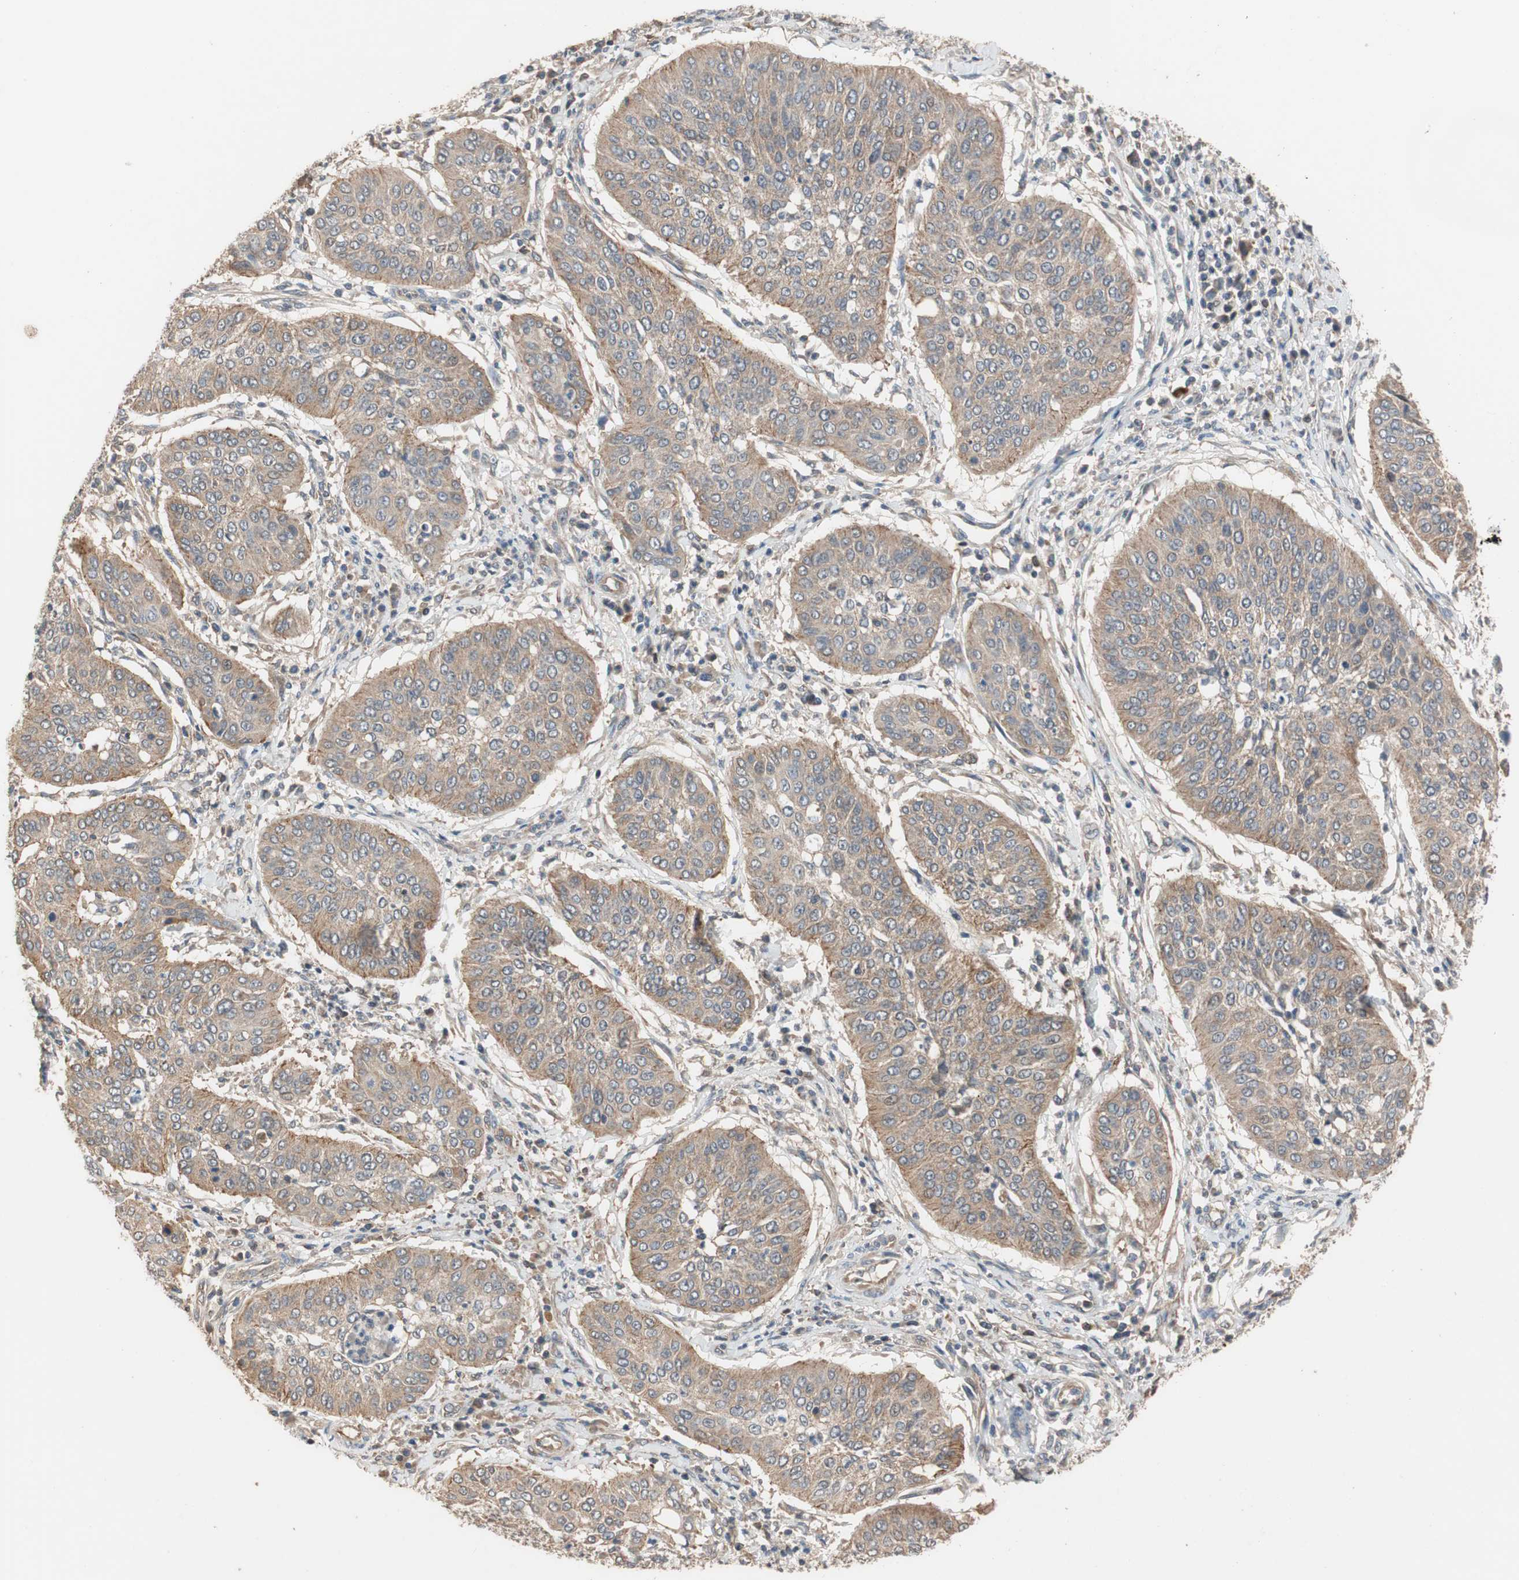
{"staining": {"intensity": "moderate", "quantity": ">75%", "location": "cytoplasmic/membranous"}, "tissue": "cervical cancer", "cell_type": "Tumor cells", "image_type": "cancer", "snomed": [{"axis": "morphology", "description": "Normal tissue, NOS"}, {"axis": "morphology", "description": "Squamous cell carcinoma, NOS"}, {"axis": "topography", "description": "Cervix"}], "caption": "Squamous cell carcinoma (cervical) stained with immunohistochemistry shows moderate cytoplasmic/membranous staining in about >75% of tumor cells. The staining was performed using DAB (3,3'-diaminobenzidine), with brown indicating positive protein expression. Nuclei are stained blue with hematoxylin.", "gene": "MAP4K2", "patient": {"sex": "female", "age": 39}}